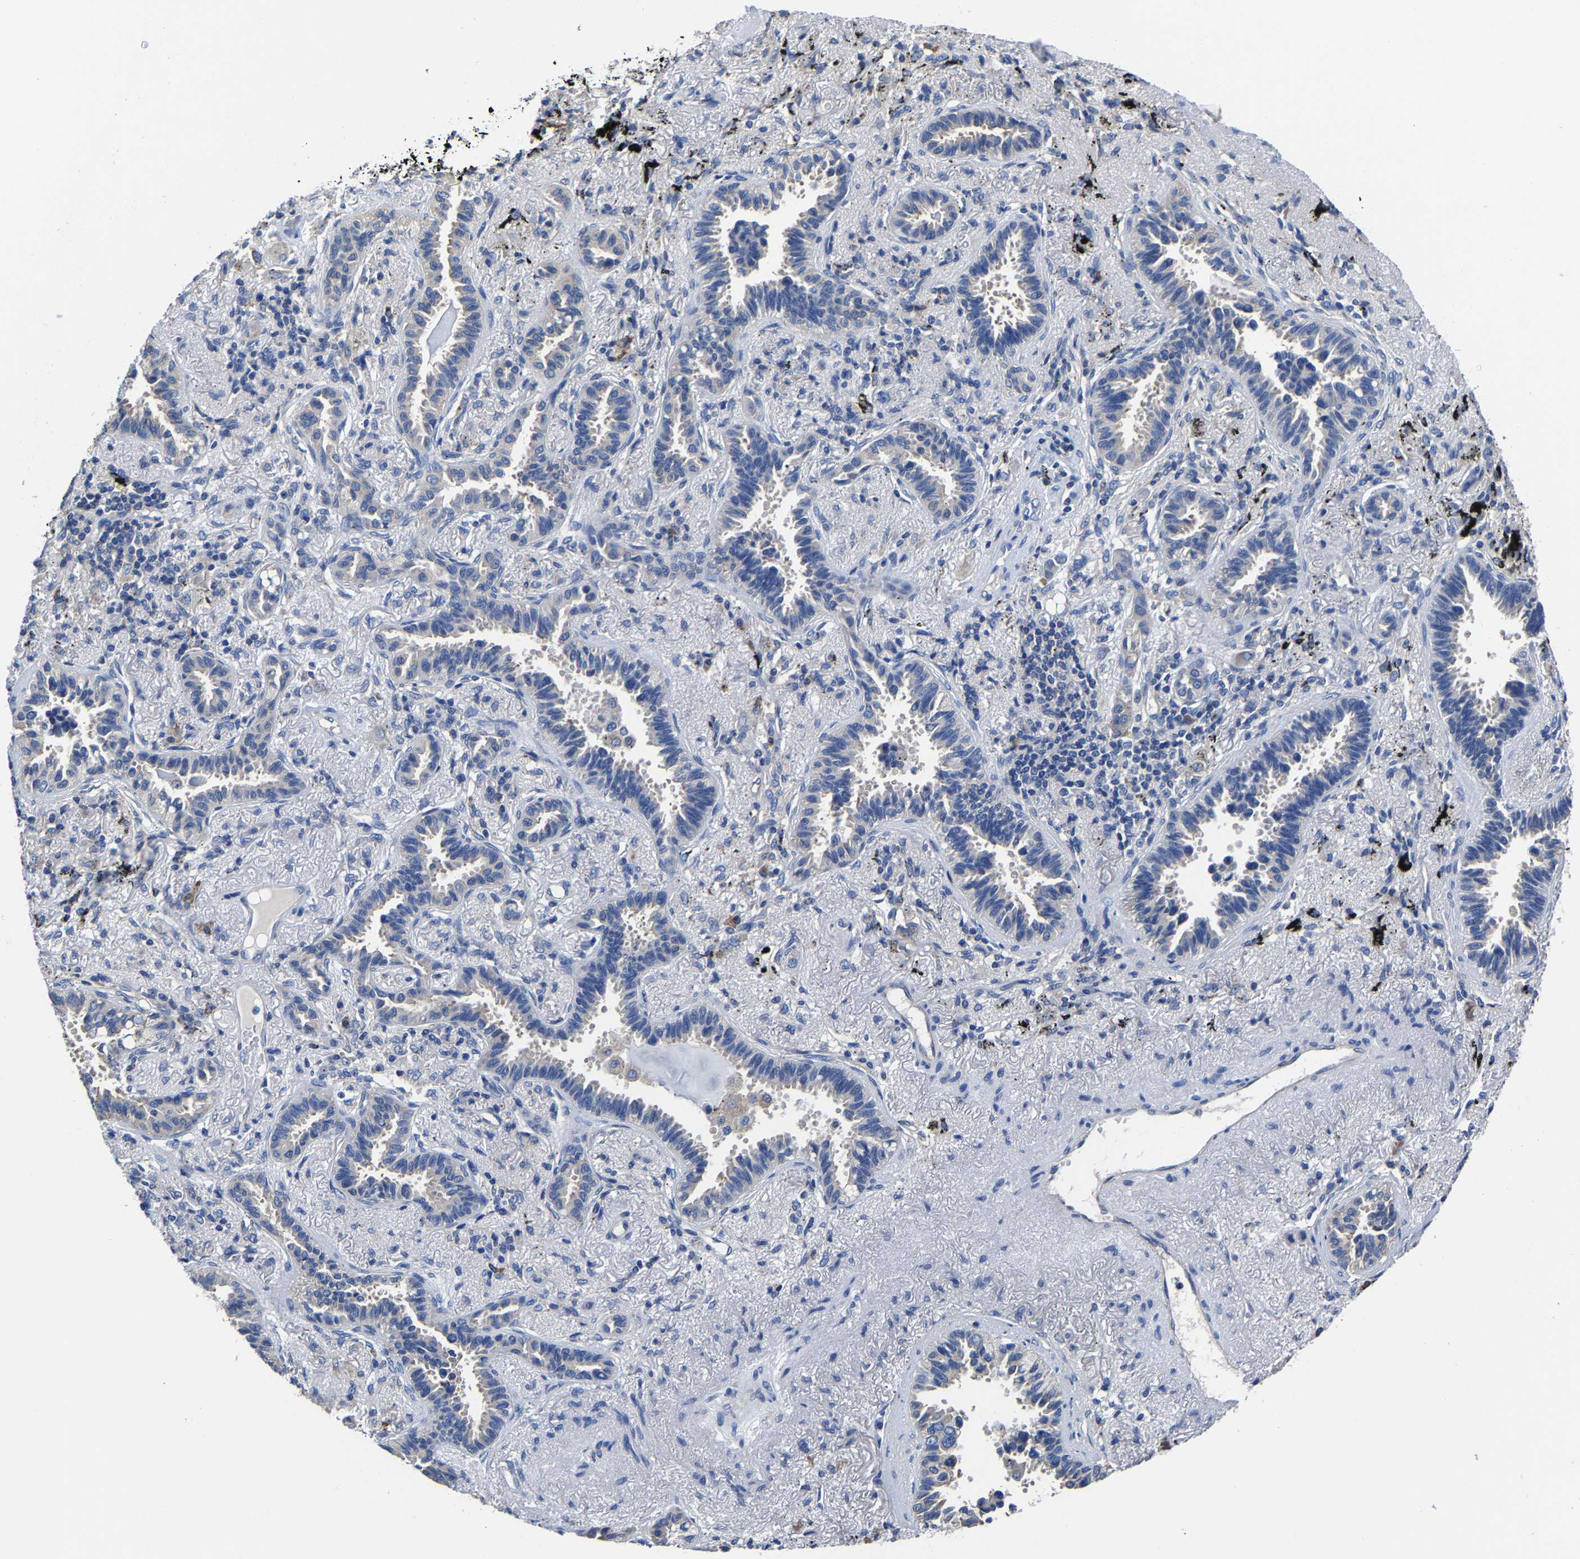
{"staining": {"intensity": "negative", "quantity": "none", "location": "none"}, "tissue": "lung cancer", "cell_type": "Tumor cells", "image_type": "cancer", "snomed": [{"axis": "morphology", "description": "Adenocarcinoma, NOS"}, {"axis": "topography", "description": "Lung"}], "caption": "IHC photomicrograph of neoplastic tissue: human lung cancer stained with DAB exhibits no significant protein staining in tumor cells.", "gene": "SRPK2", "patient": {"sex": "male", "age": 59}}